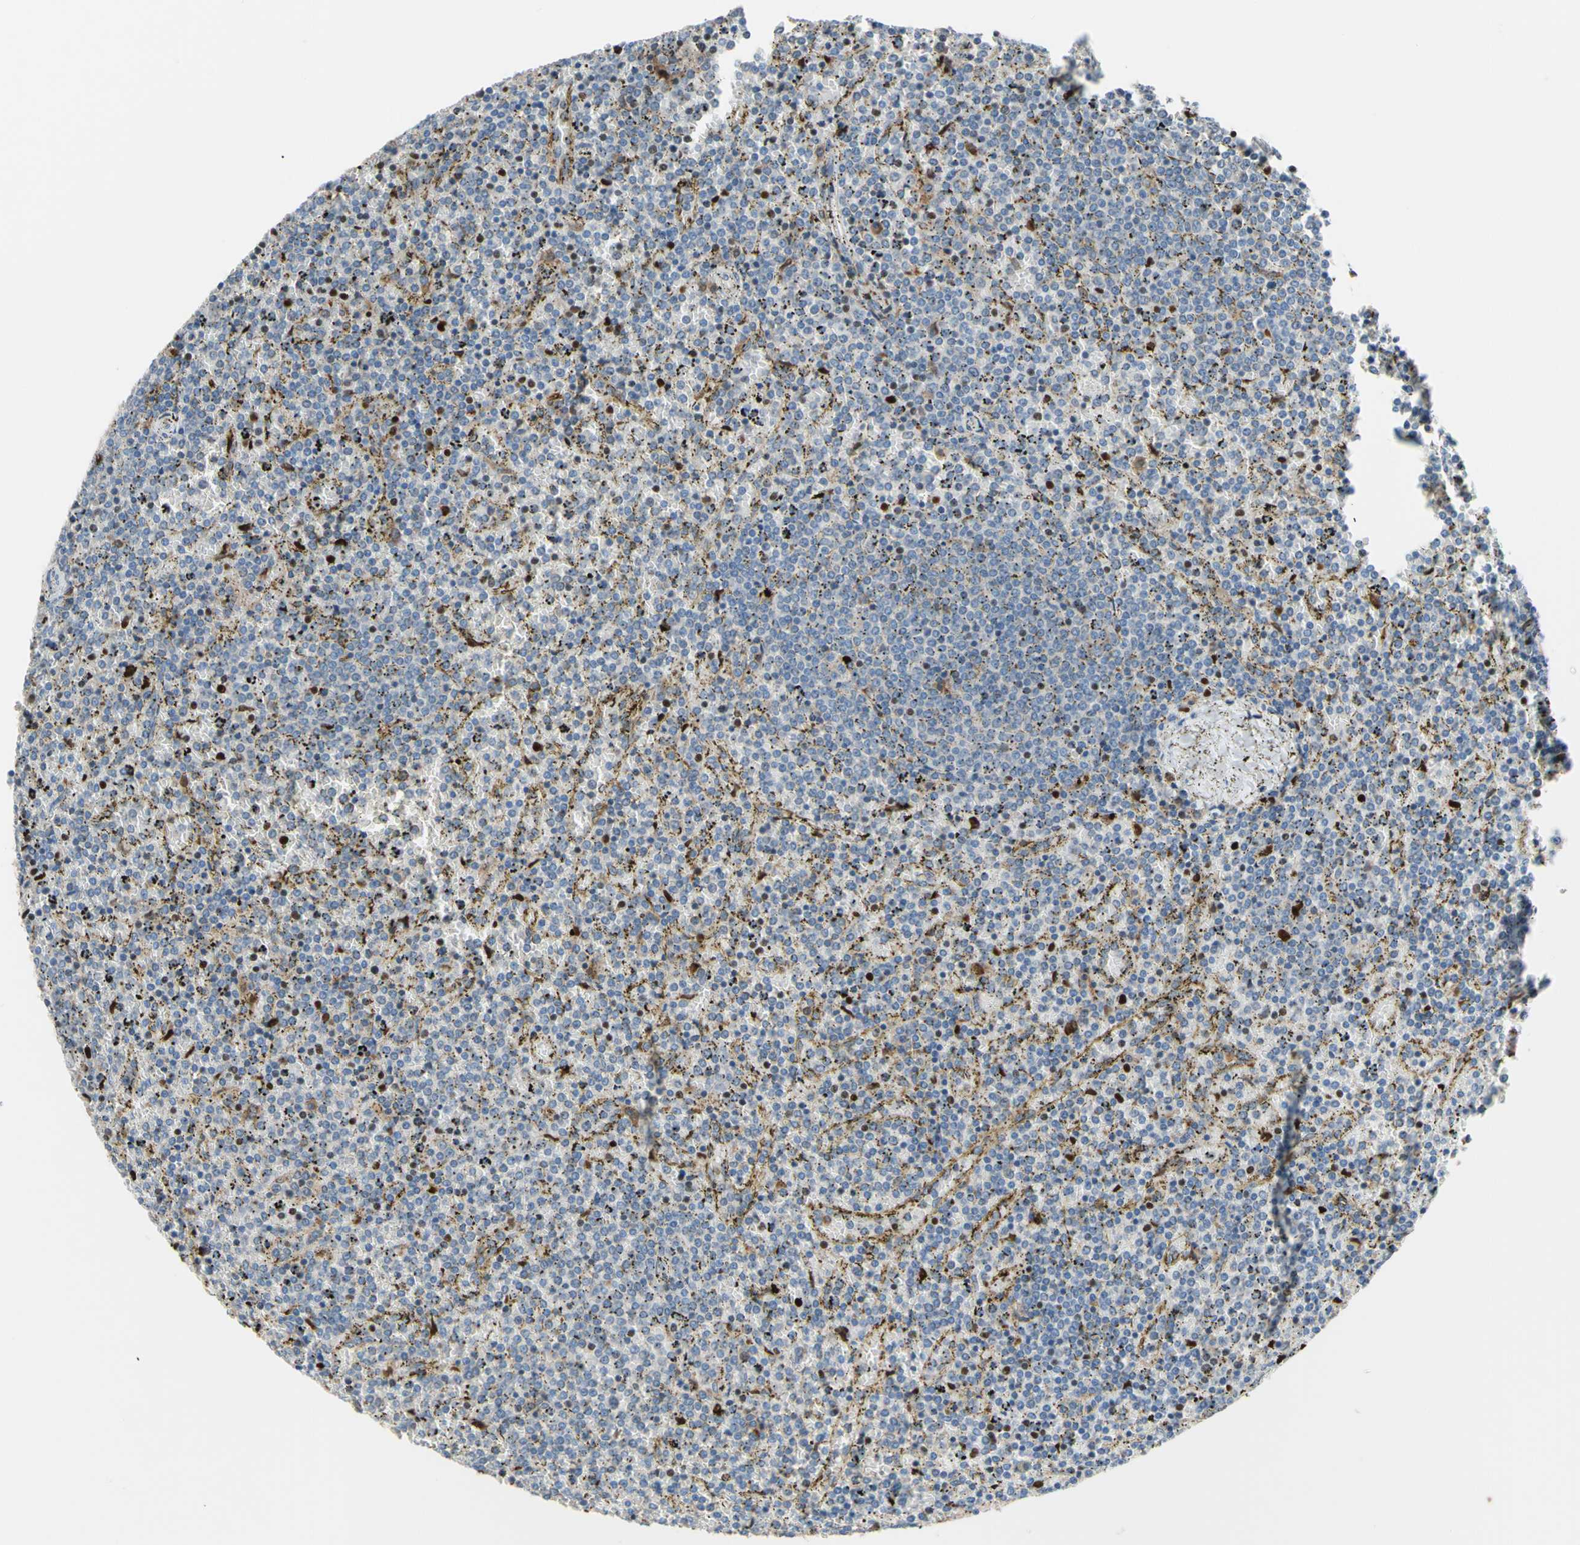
{"staining": {"intensity": "negative", "quantity": "none", "location": "none"}, "tissue": "lymphoma", "cell_type": "Tumor cells", "image_type": "cancer", "snomed": [{"axis": "morphology", "description": "Malignant lymphoma, non-Hodgkin's type, Low grade"}, {"axis": "topography", "description": "Spleen"}], "caption": "High power microscopy photomicrograph of an immunohistochemistry image of malignant lymphoma, non-Hodgkin's type (low-grade), revealing no significant positivity in tumor cells. (DAB (3,3'-diaminobenzidine) IHC with hematoxylin counter stain).", "gene": "EED", "patient": {"sex": "female", "age": 77}}